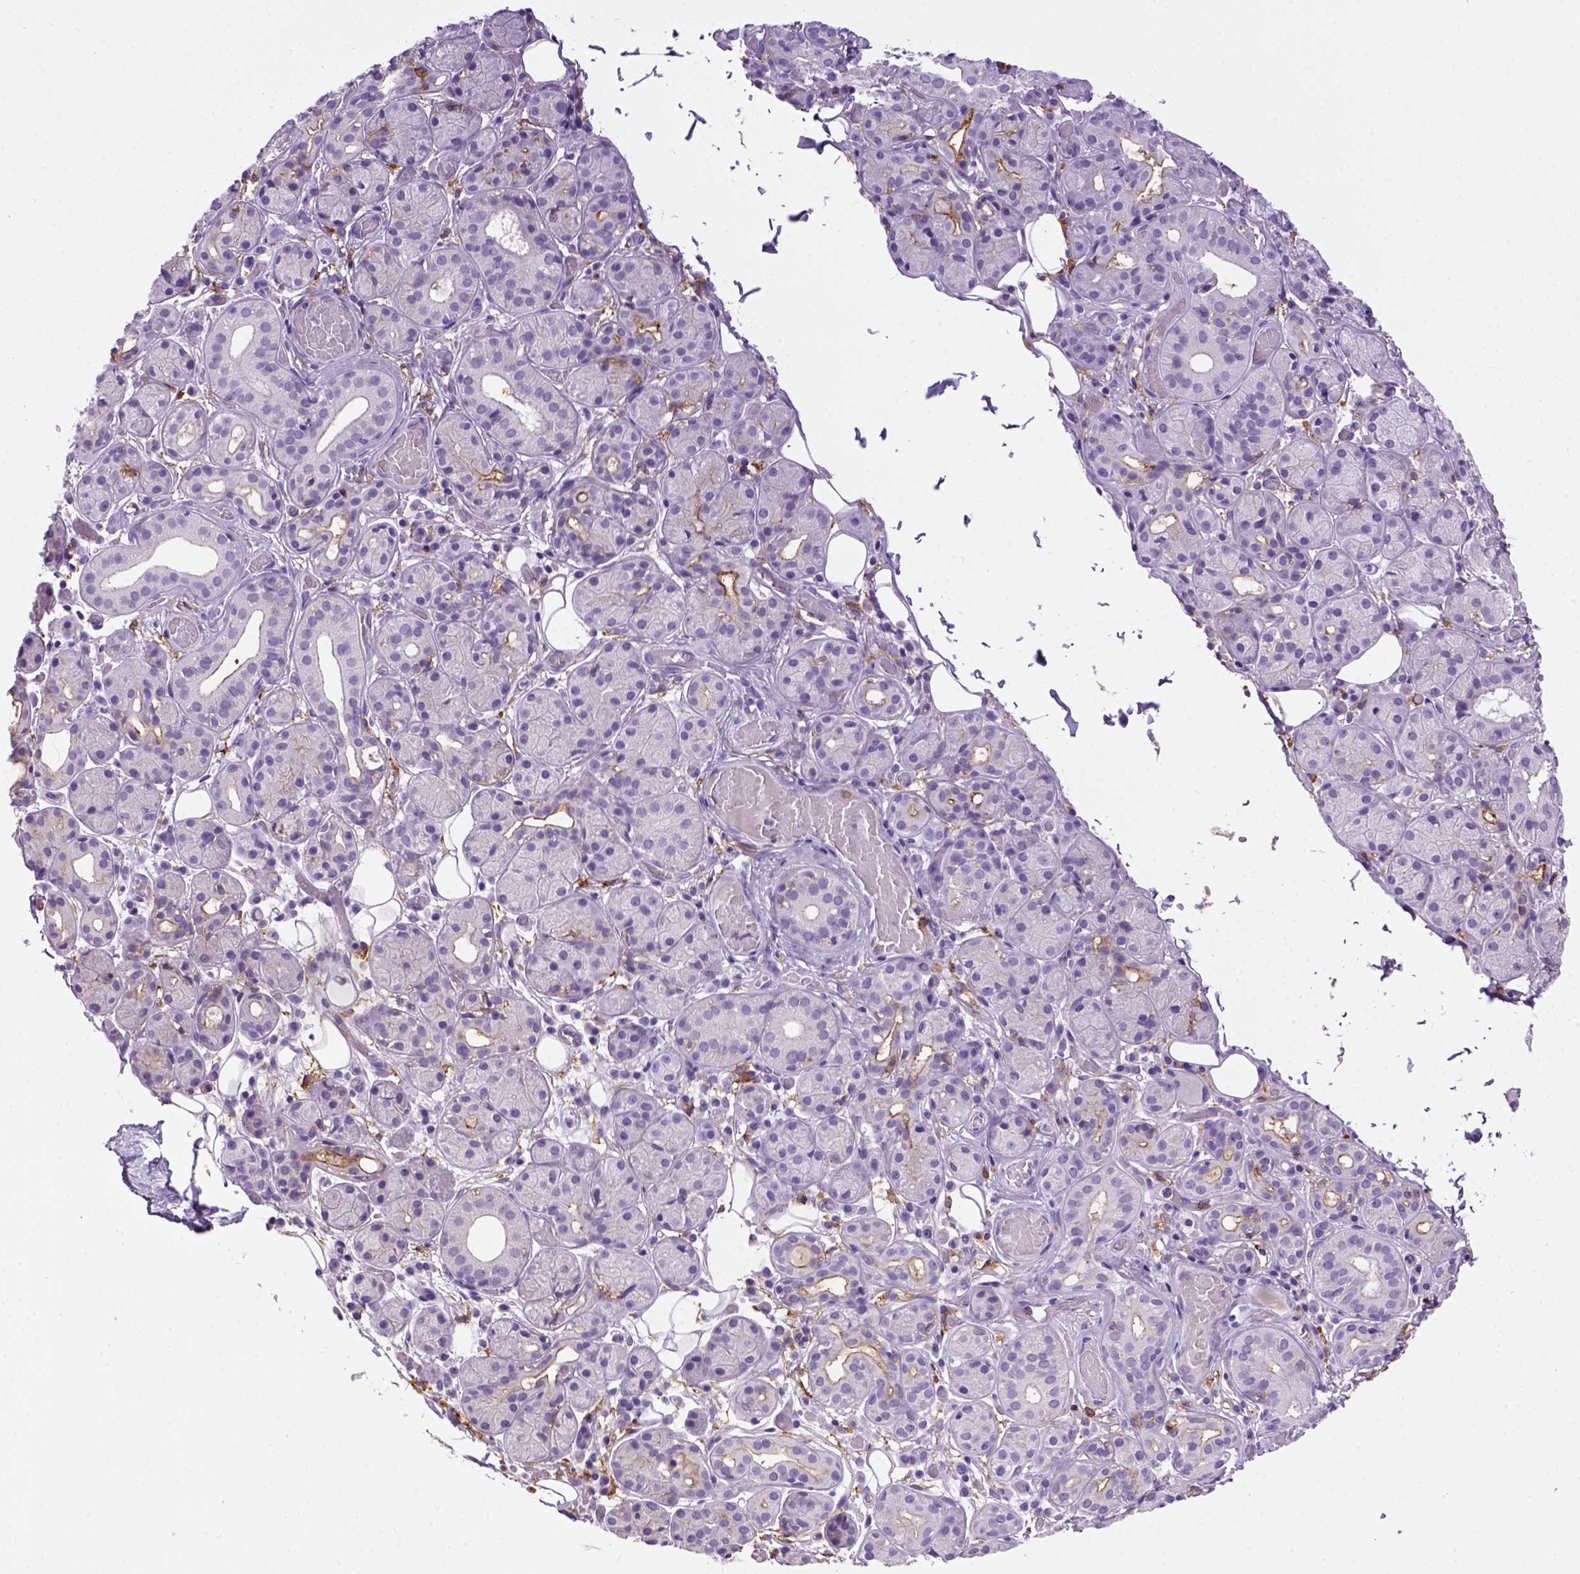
{"staining": {"intensity": "negative", "quantity": "none", "location": "none"}, "tissue": "salivary gland", "cell_type": "Glandular cells", "image_type": "normal", "snomed": [{"axis": "morphology", "description": "Normal tissue, NOS"}, {"axis": "topography", "description": "Salivary gland"}, {"axis": "topography", "description": "Peripheral nerve tissue"}], "caption": "This is an IHC histopathology image of benign salivary gland. There is no staining in glandular cells.", "gene": "CD14", "patient": {"sex": "male", "age": 71}}